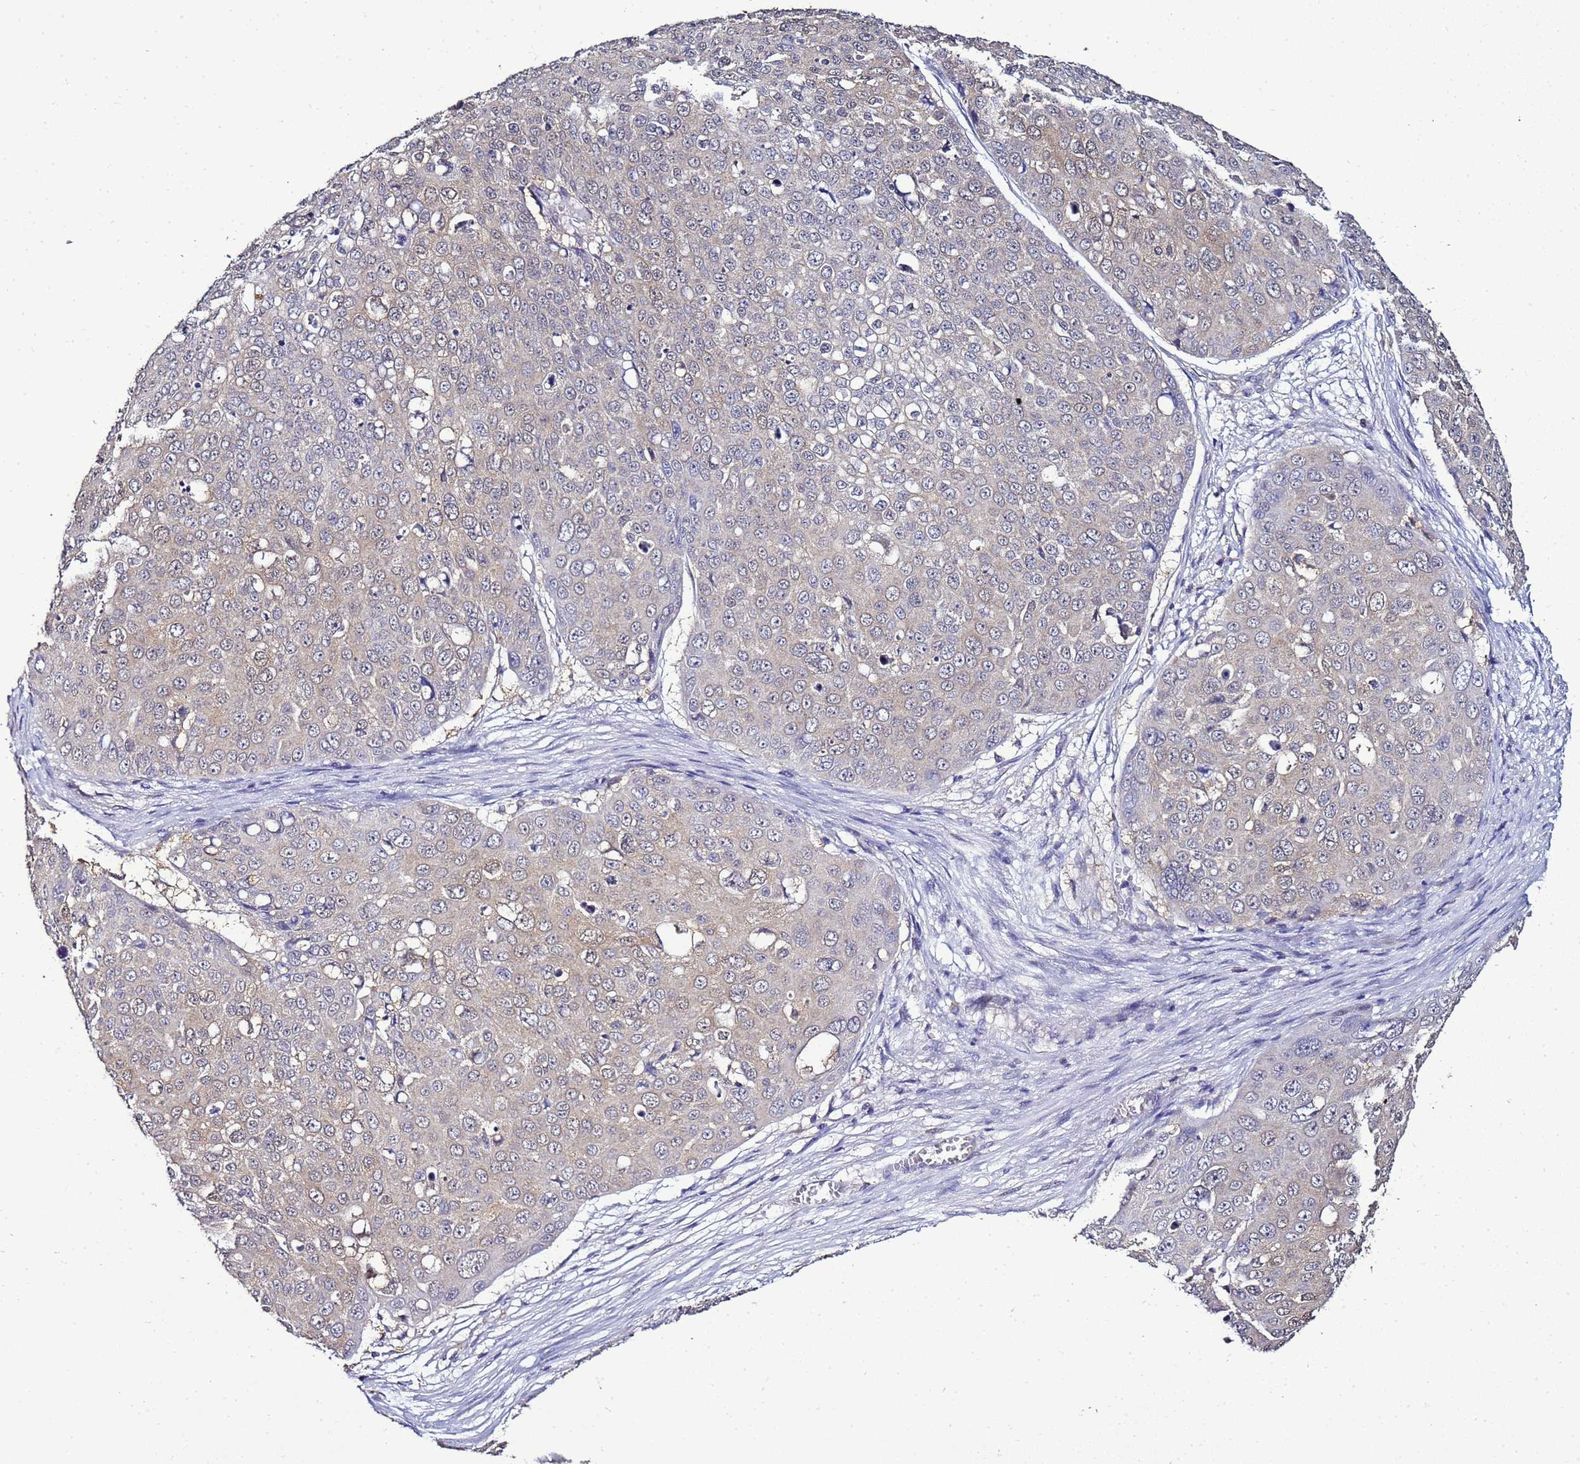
{"staining": {"intensity": "negative", "quantity": "none", "location": "none"}, "tissue": "skin cancer", "cell_type": "Tumor cells", "image_type": "cancer", "snomed": [{"axis": "morphology", "description": "Squamous cell carcinoma, NOS"}, {"axis": "topography", "description": "Skin"}], "caption": "DAB immunohistochemical staining of skin cancer reveals no significant staining in tumor cells.", "gene": "ENOPH1", "patient": {"sex": "male", "age": 71}}